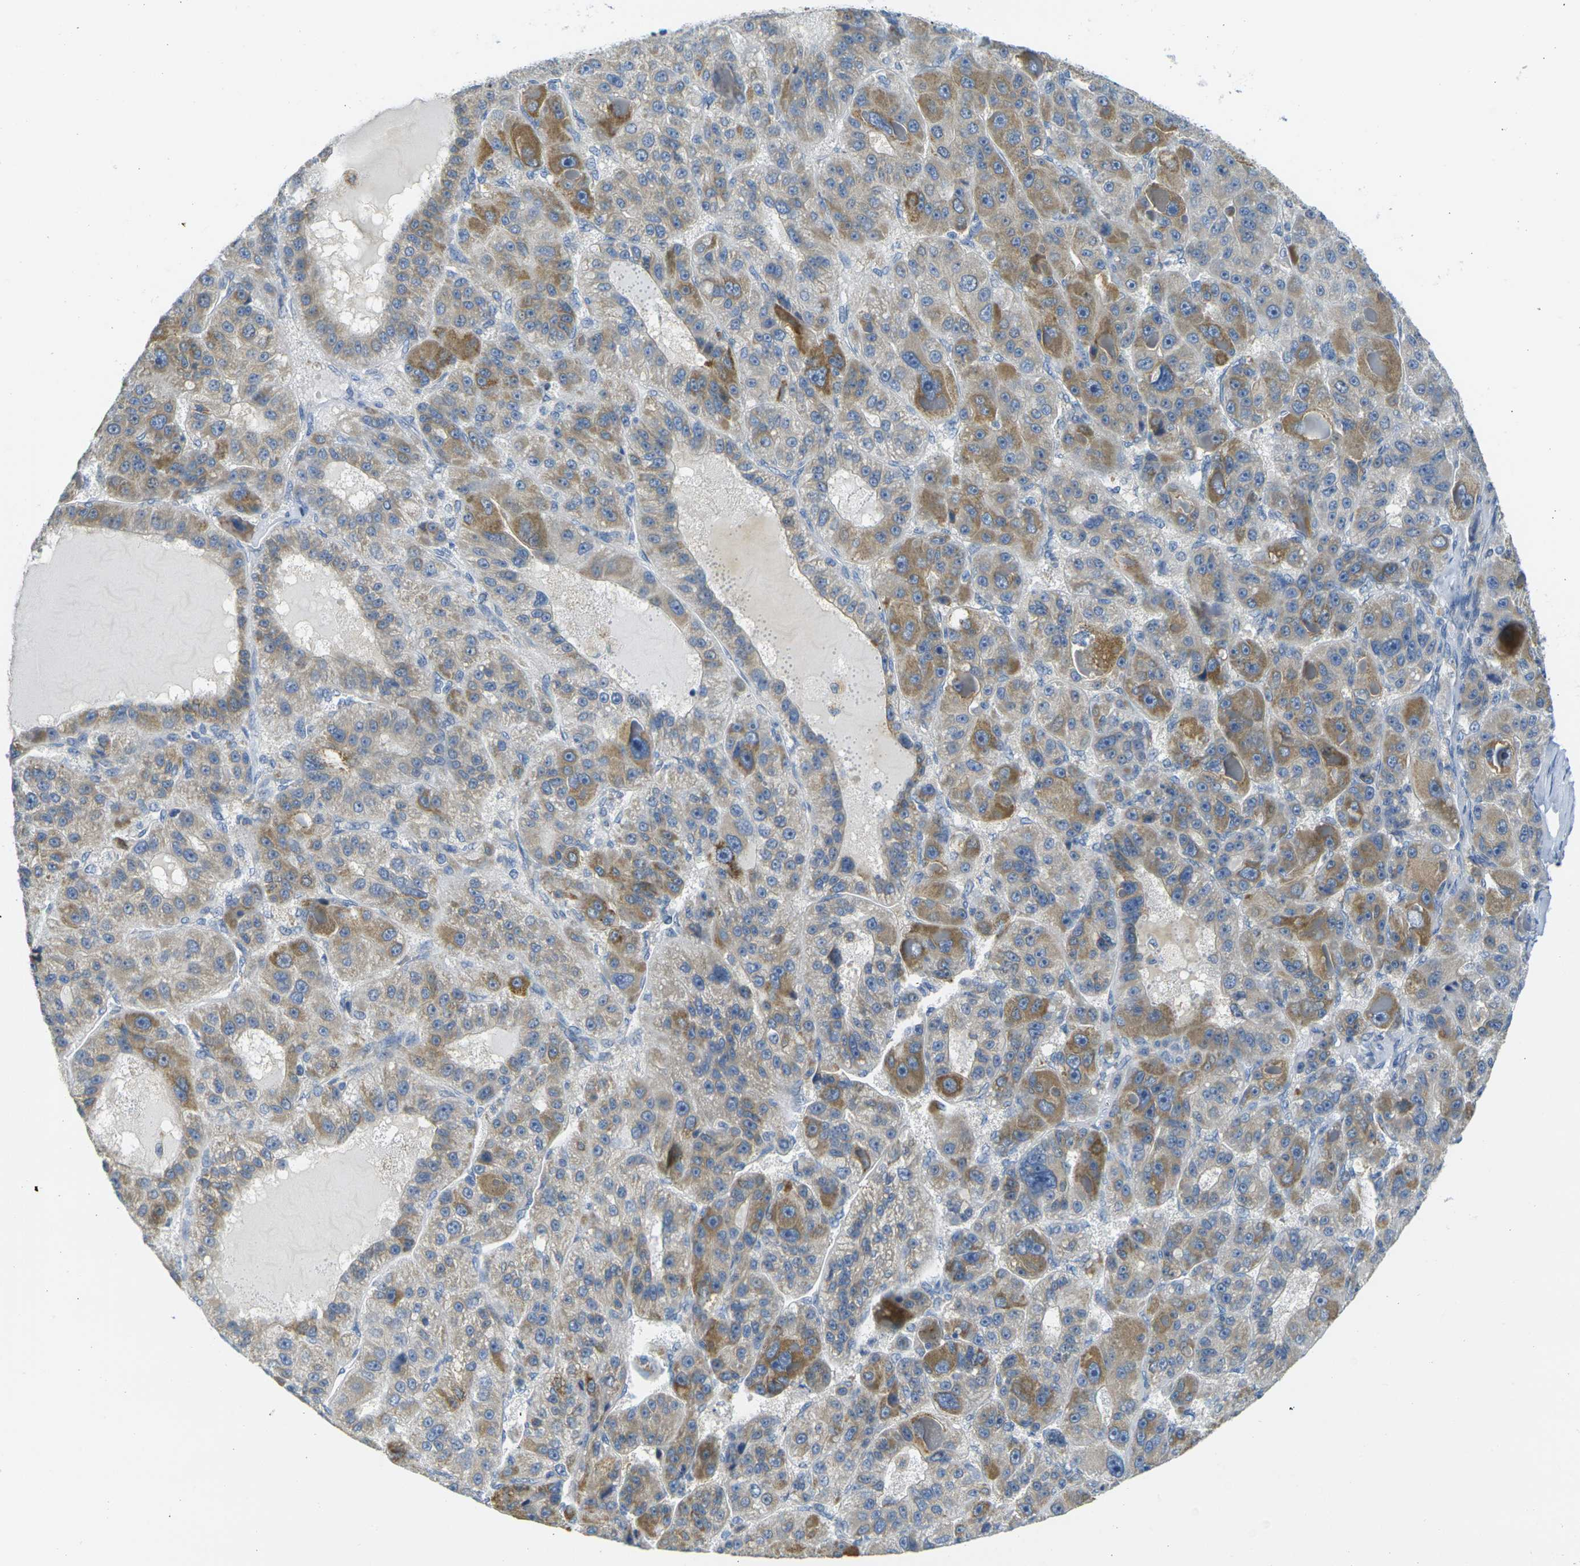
{"staining": {"intensity": "moderate", "quantity": "25%-75%", "location": "cytoplasmic/membranous"}, "tissue": "liver cancer", "cell_type": "Tumor cells", "image_type": "cancer", "snomed": [{"axis": "morphology", "description": "Carcinoma, Hepatocellular, NOS"}, {"axis": "topography", "description": "Liver"}], "caption": "Tumor cells reveal medium levels of moderate cytoplasmic/membranous staining in approximately 25%-75% of cells in hepatocellular carcinoma (liver).", "gene": "PARD6B", "patient": {"sex": "male", "age": 76}}